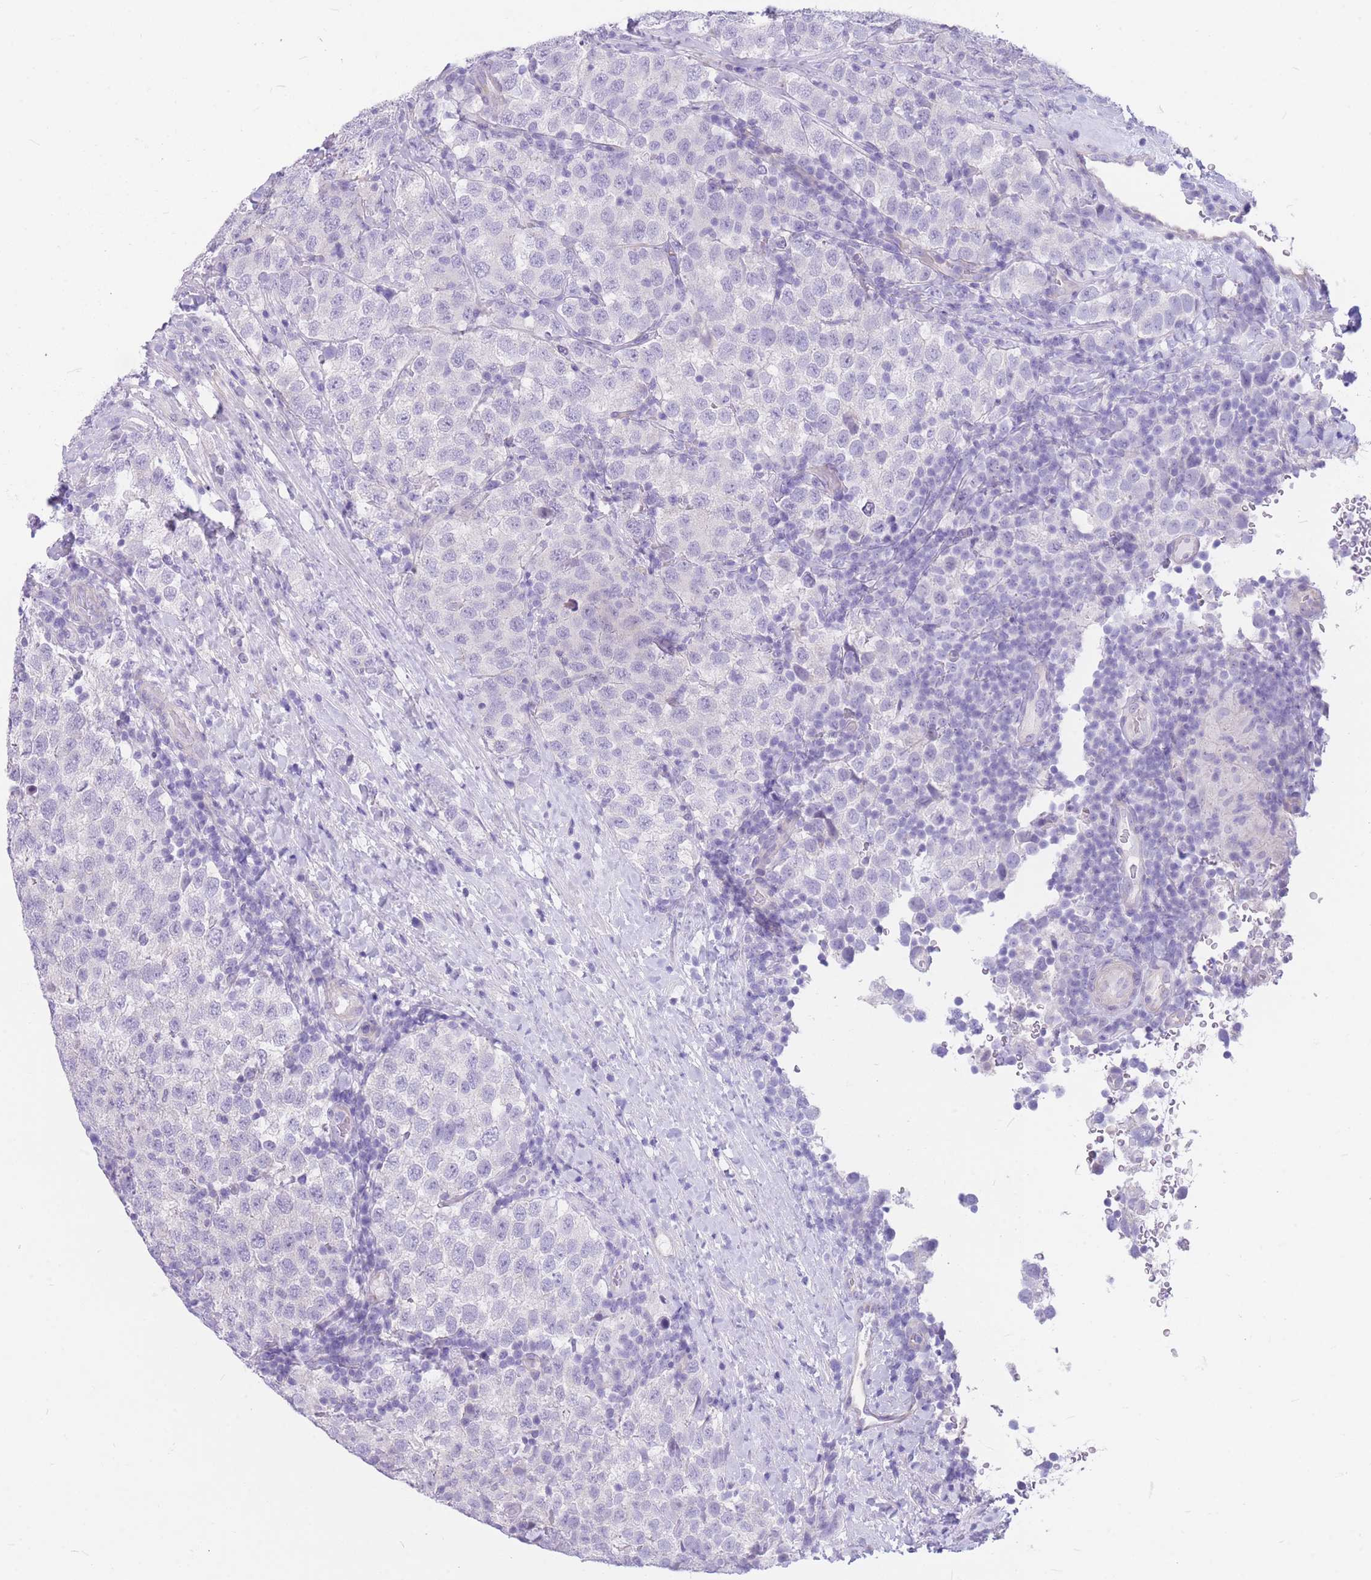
{"staining": {"intensity": "negative", "quantity": "none", "location": "none"}, "tissue": "testis cancer", "cell_type": "Tumor cells", "image_type": "cancer", "snomed": [{"axis": "morphology", "description": "Seminoma, NOS"}, {"axis": "topography", "description": "Testis"}], "caption": "There is no significant expression in tumor cells of testis cancer (seminoma).", "gene": "ZNF311", "patient": {"sex": "male", "age": 34}}